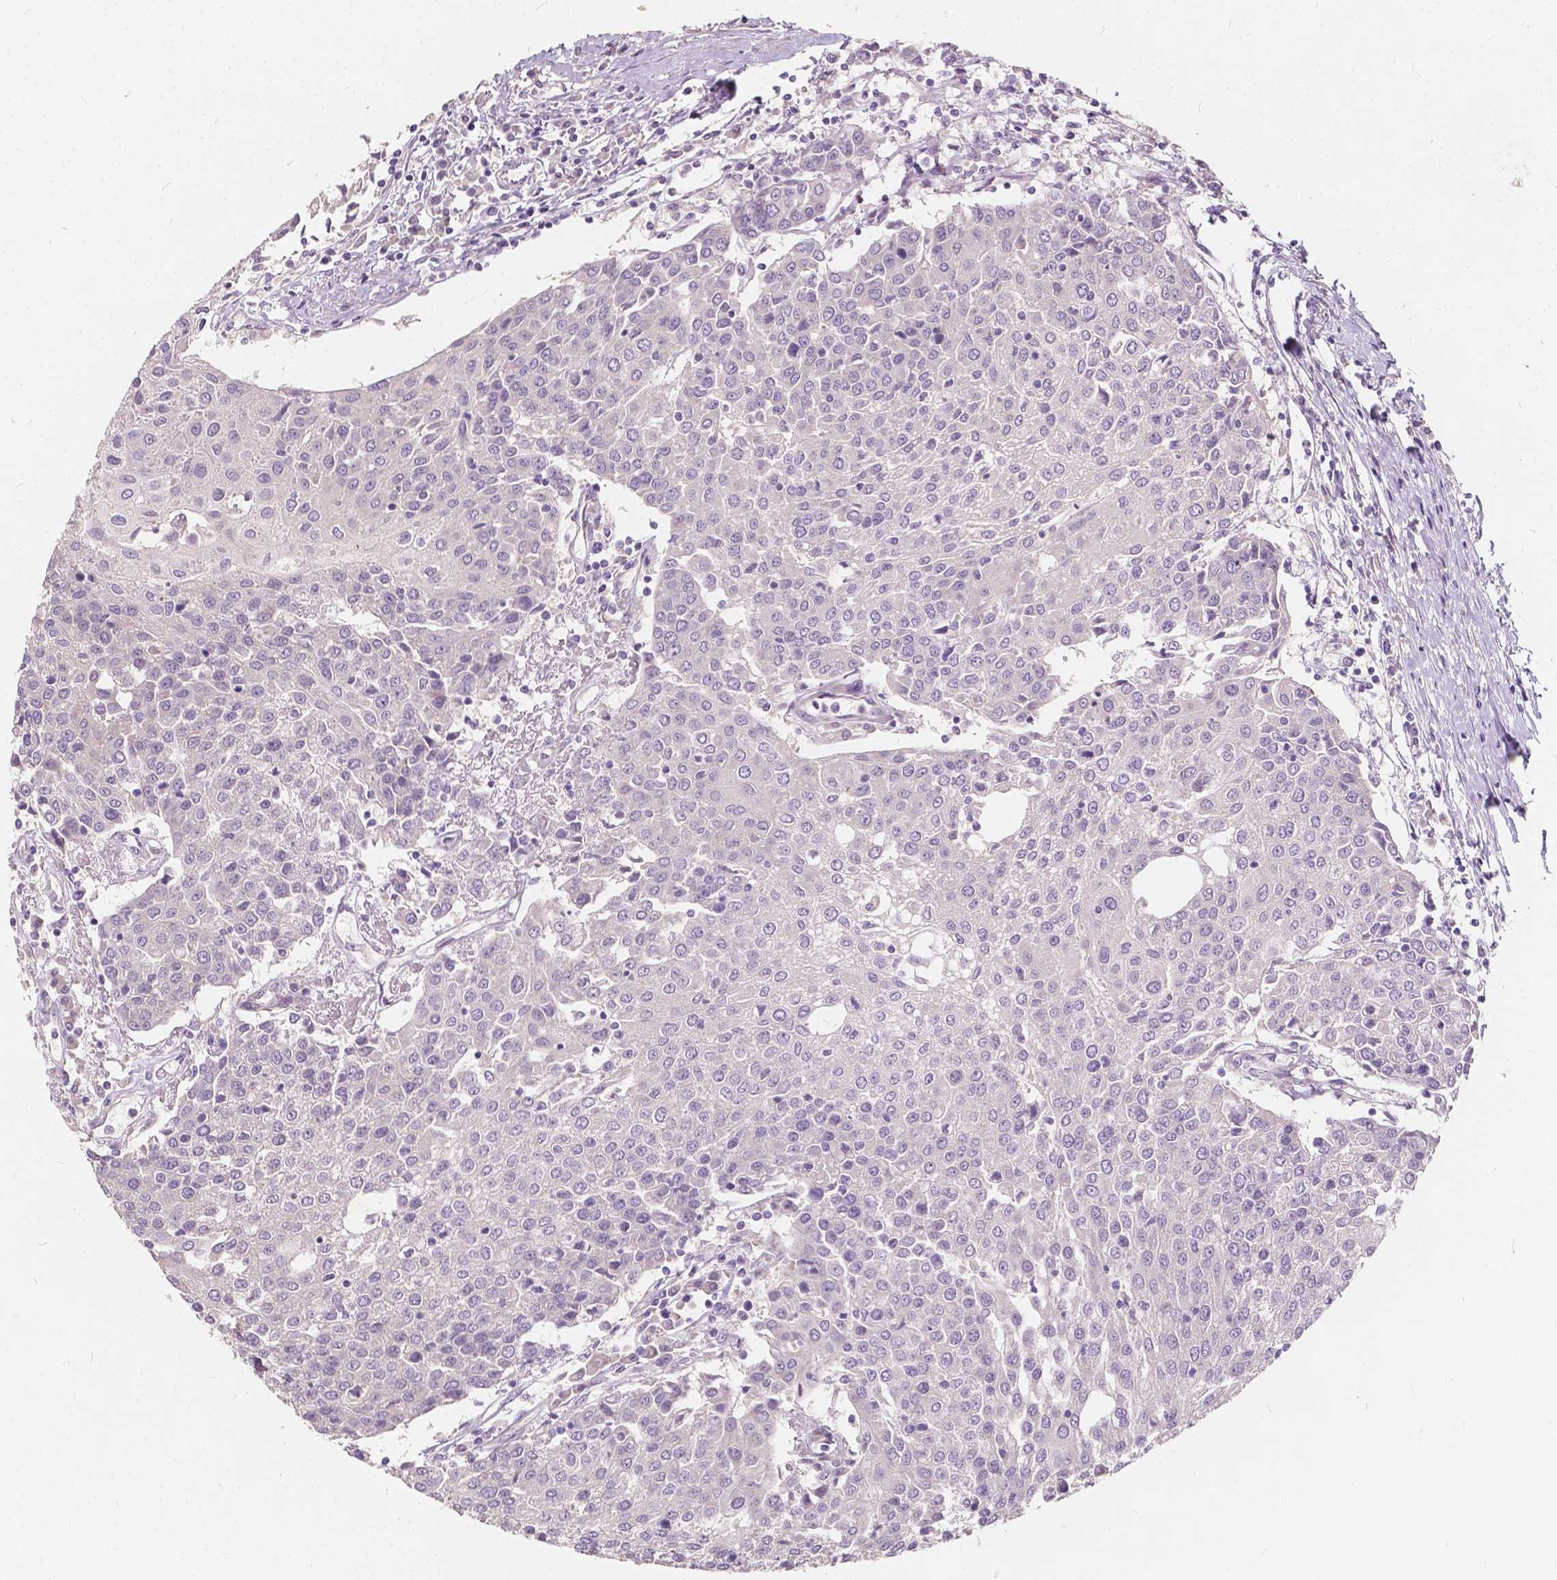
{"staining": {"intensity": "negative", "quantity": "none", "location": "none"}, "tissue": "urothelial cancer", "cell_type": "Tumor cells", "image_type": "cancer", "snomed": [{"axis": "morphology", "description": "Urothelial carcinoma, High grade"}, {"axis": "topography", "description": "Urinary bladder"}], "caption": "Immunohistochemistry (IHC) of human high-grade urothelial carcinoma displays no staining in tumor cells.", "gene": "SLC7A8", "patient": {"sex": "female", "age": 85}}